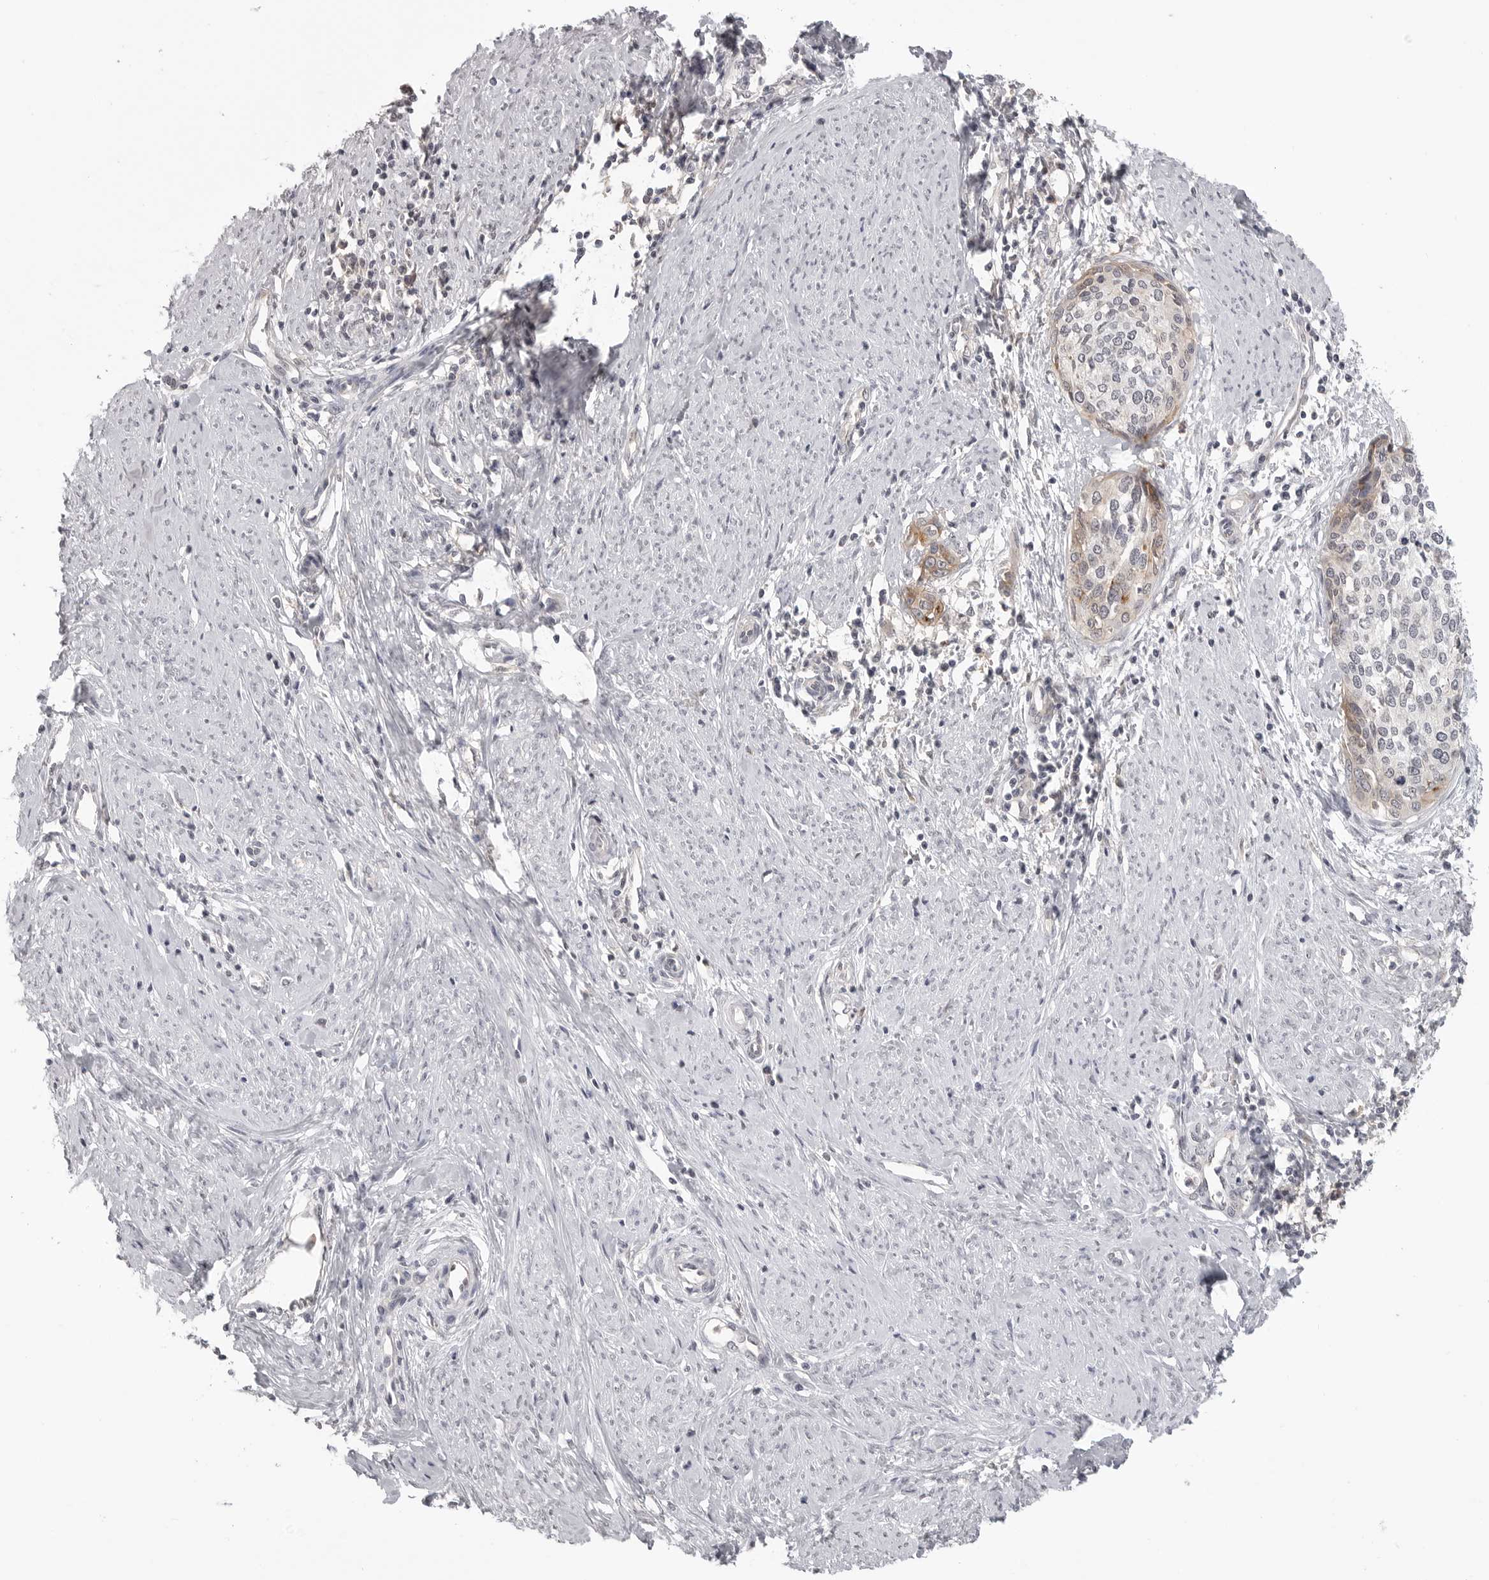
{"staining": {"intensity": "weak", "quantity": "<25%", "location": "cytoplasmic/membranous"}, "tissue": "cervical cancer", "cell_type": "Tumor cells", "image_type": "cancer", "snomed": [{"axis": "morphology", "description": "Squamous cell carcinoma, NOS"}, {"axis": "topography", "description": "Cervix"}], "caption": "Immunohistochemical staining of human cervical squamous cell carcinoma displays no significant positivity in tumor cells.", "gene": "IFNGR1", "patient": {"sex": "female", "age": 37}}